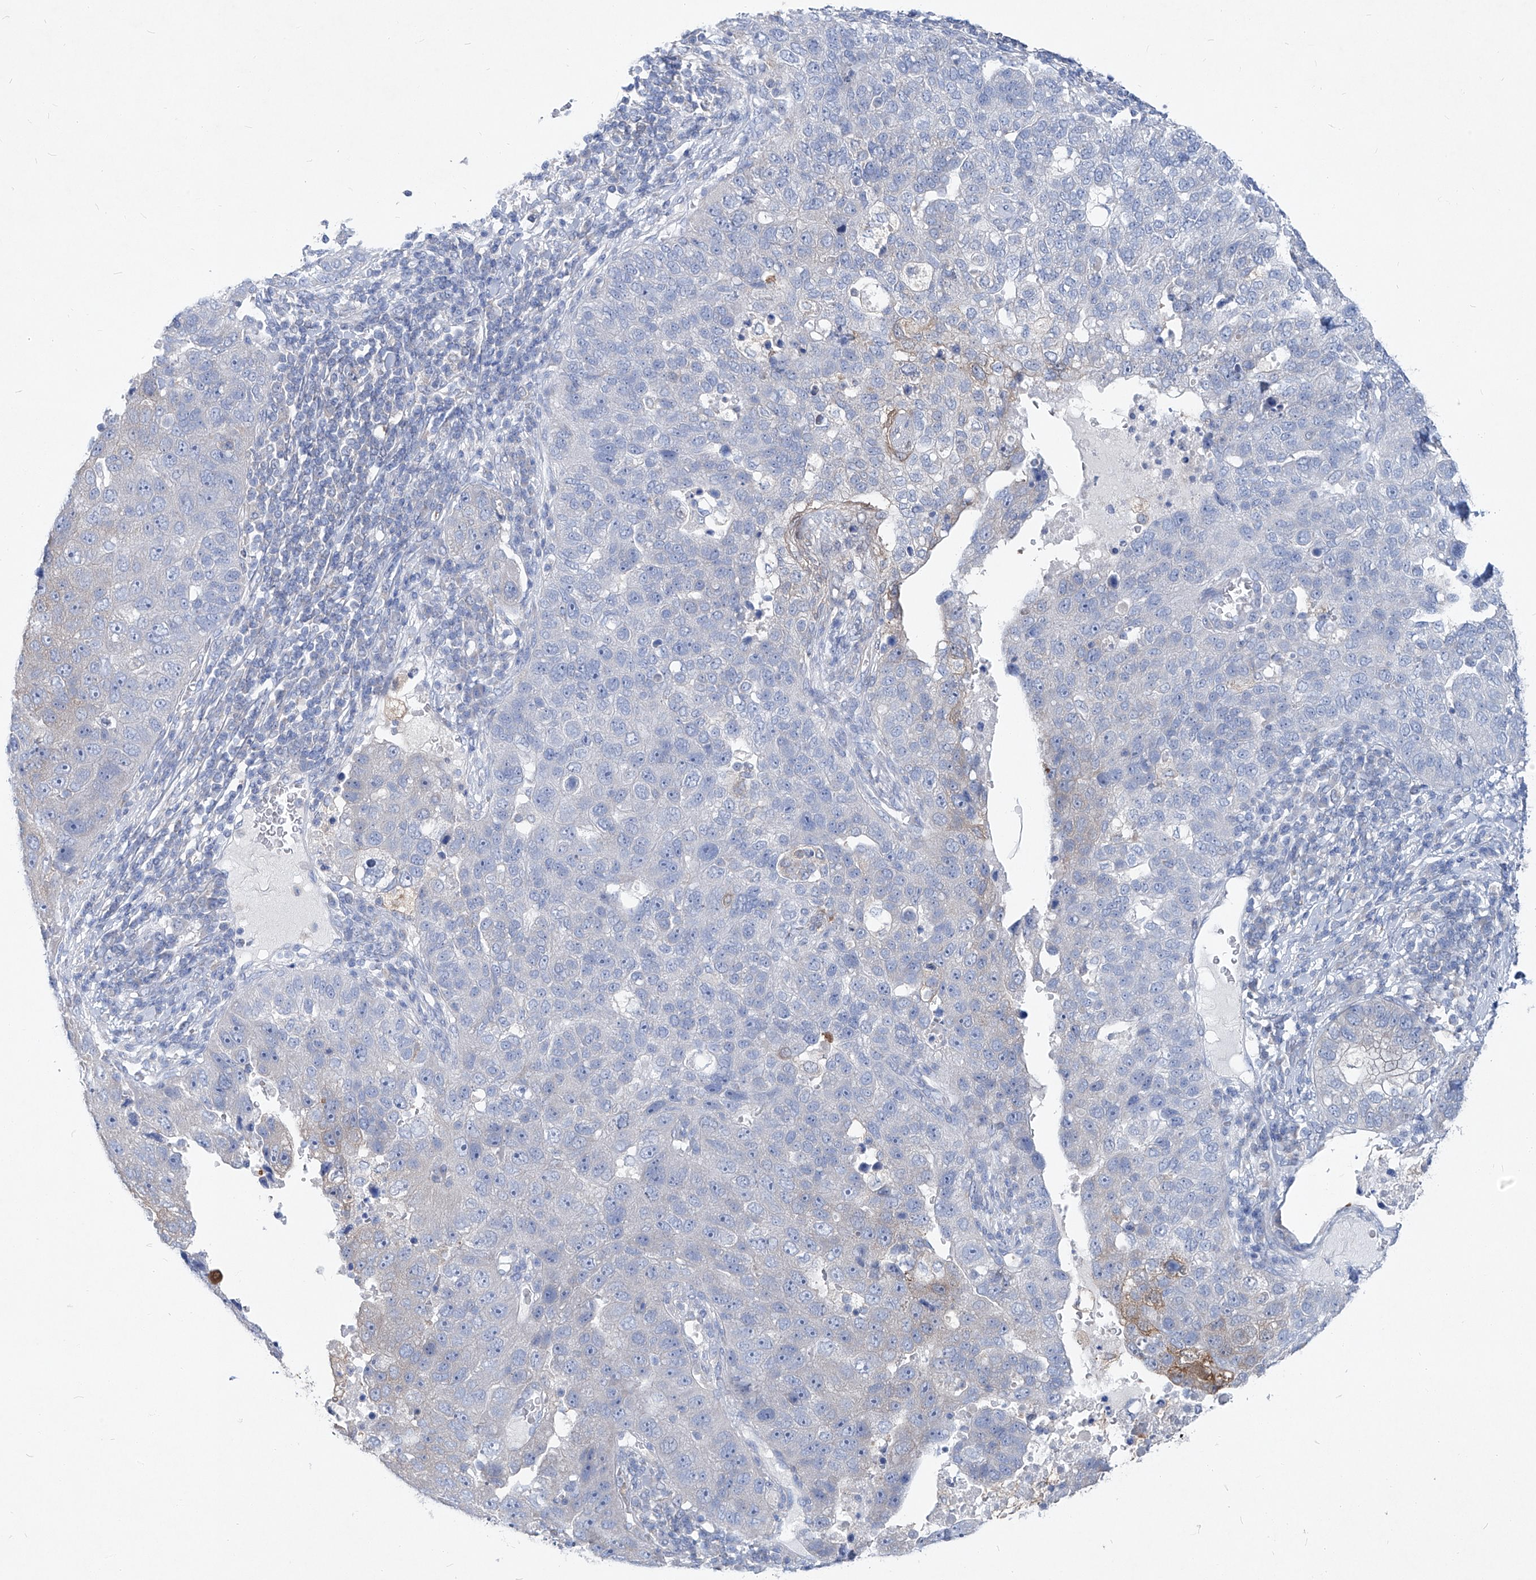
{"staining": {"intensity": "negative", "quantity": "none", "location": "none"}, "tissue": "pancreatic cancer", "cell_type": "Tumor cells", "image_type": "cancer", "snomed": [{"axis": "morphology", "description": "Adenocarcinoma, NOS"}, {"axis": "topography", "description": "Pancreas"}], "caption": "IHC of pancreatic cancer (adenocarcinoma) displays no staining in tumor cells. (IHC, brightfield microscopy, high magnification).", "gene": "UFL1", "patient": {"sex": "female", "age": 61}}